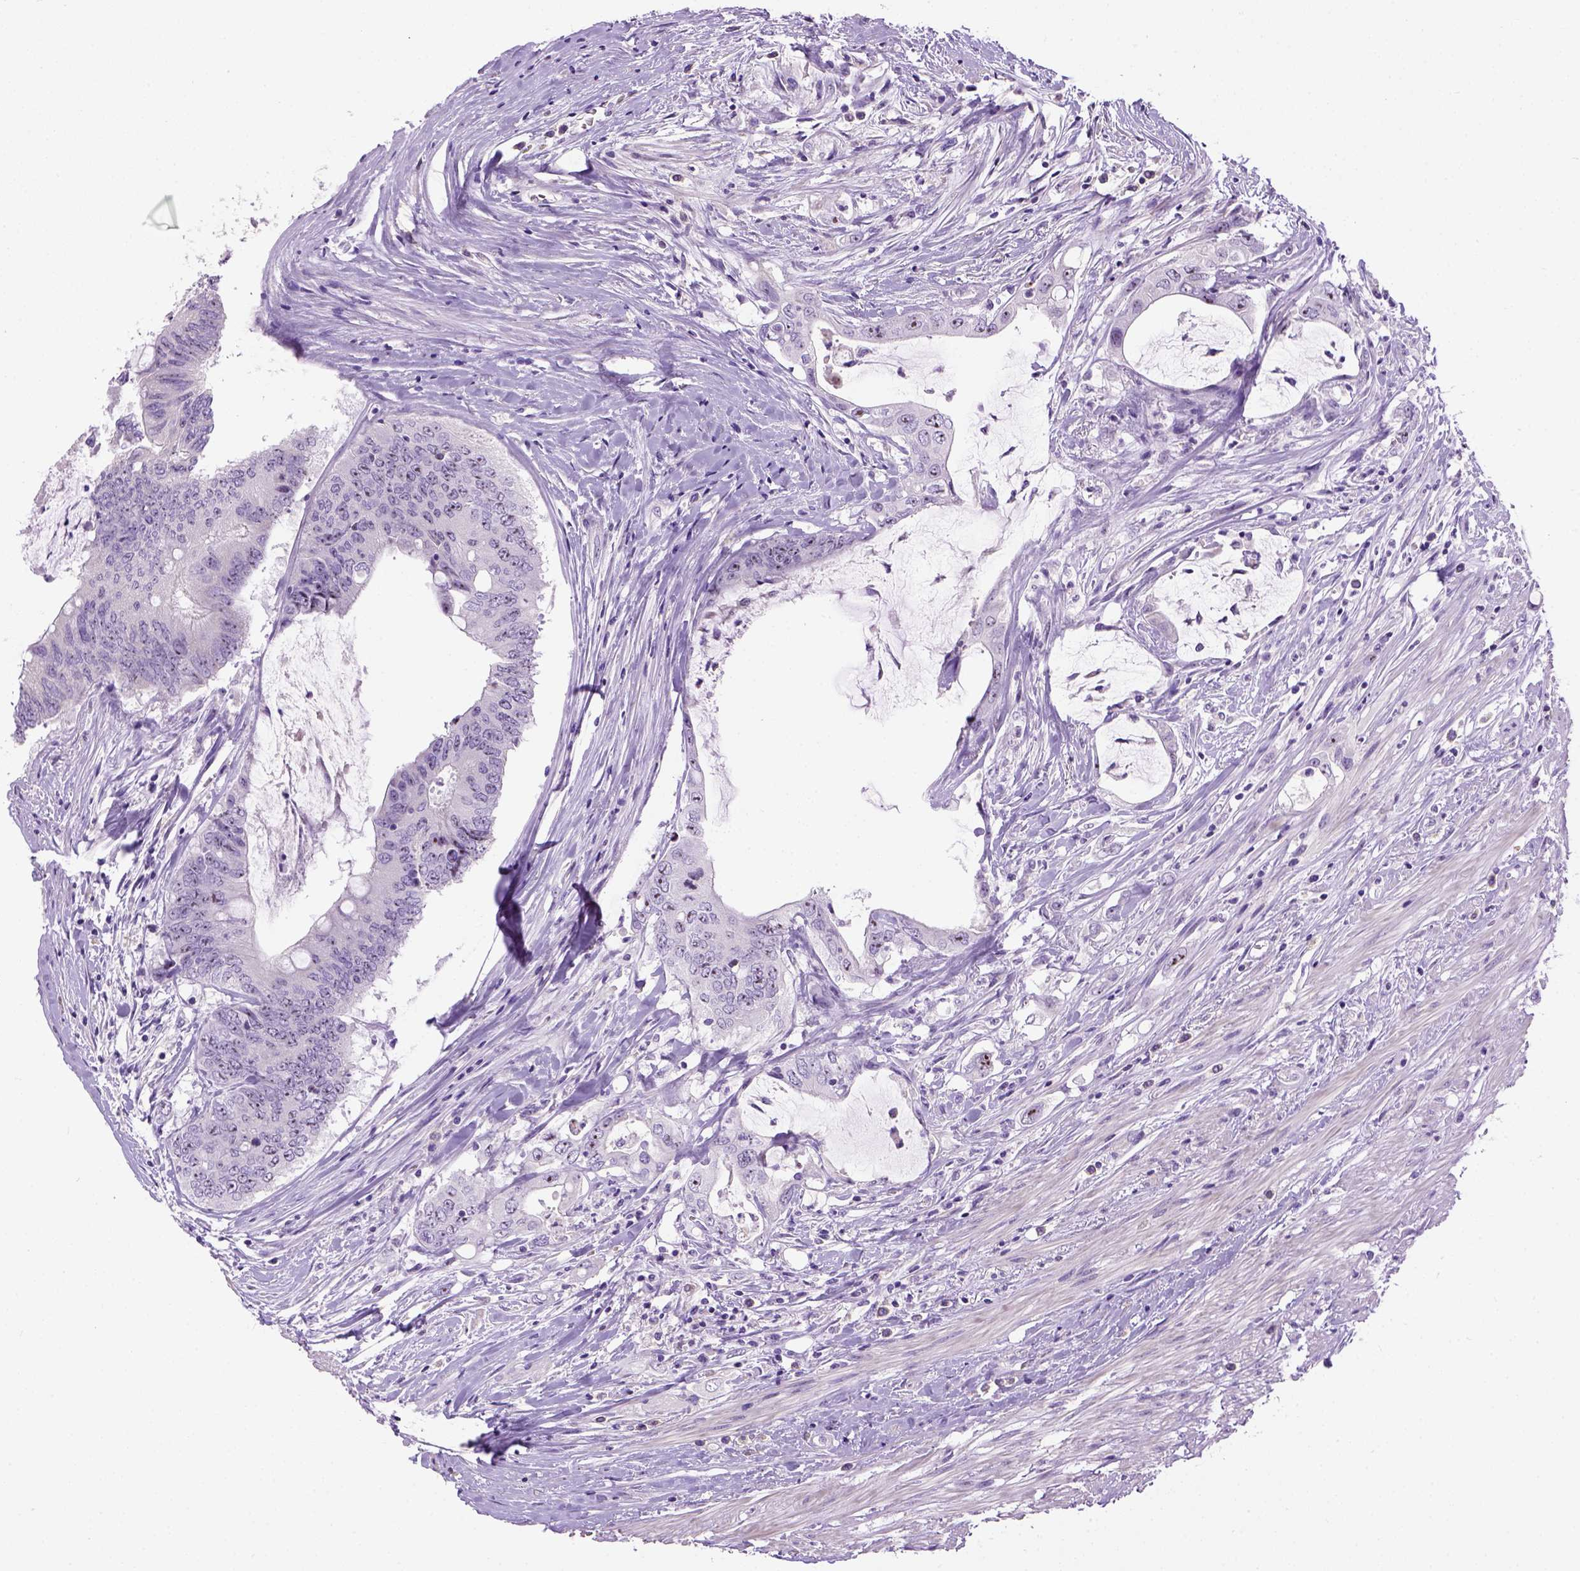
{"staining": {"intensity": "moderate", "quantity": "25%-75%", "location": "nuclear"}, "tissue": "colorectal cancer", "cell_type": "Tumor cells", "image_type": "cancer", "snomed": [{"axis": "morphology", "description": "Adenocarcinoma, NOS"}, {"axis": "topography", "description": "Rectum"}], "caption": "Moderate nuclear expression for a protein is identified in approximately 25%-75% of tumor cells of colorectal cancer using IHC.", "gene": "UTP4", "patient": {"sex": "male", "age": 59}}